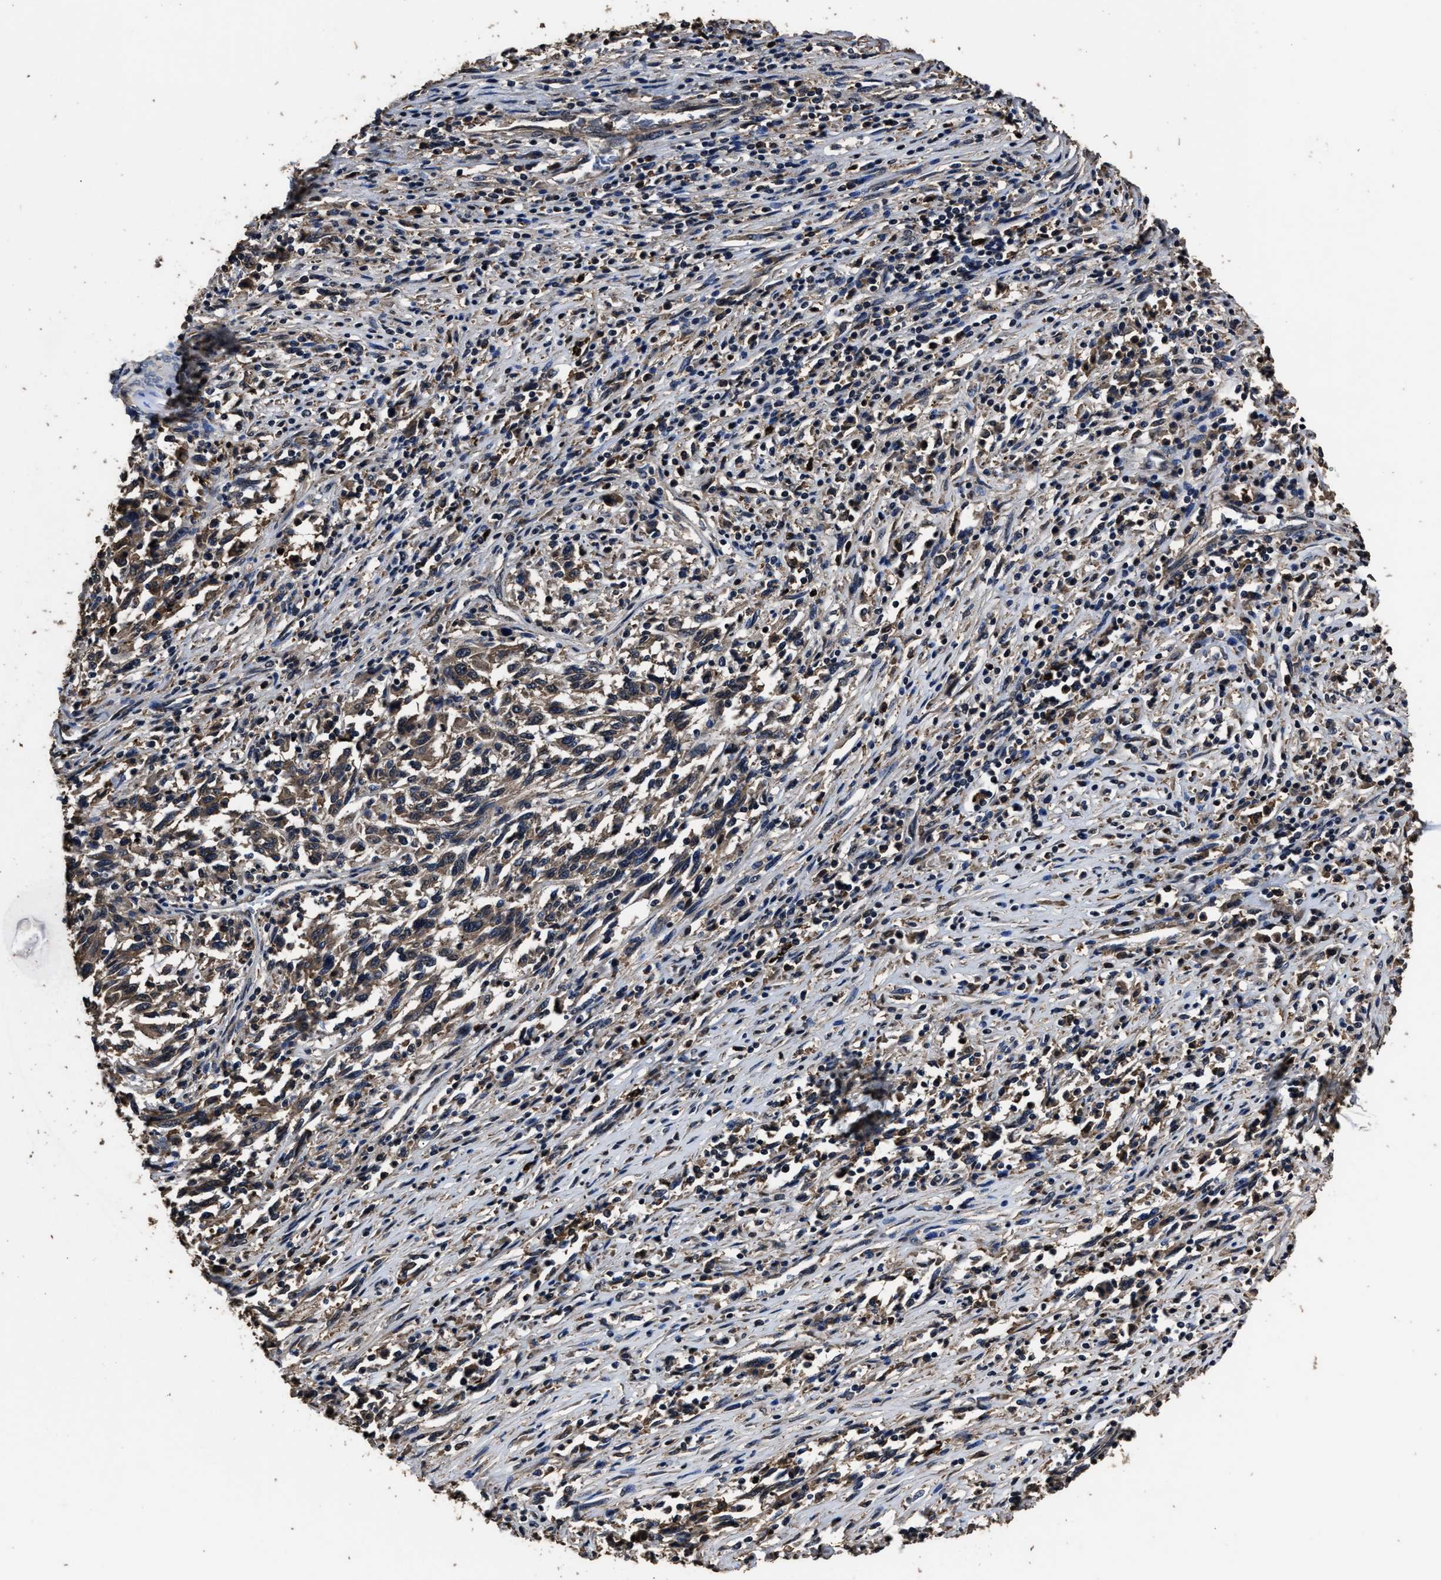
{"staining": {"intensity": "moderate", "quantity": ">75%", "location": "cytoplasmic/membranous"}, "tissue": "melanoma", "cell_type": "Tumor cells", "image_type": "cancer", "snomed": [{"axis": "morphology", "description": "Malignant melanoma, Metastatic site"}, {"axis": "topography", "description": "Lymph node"}], "caption": "Immunohistochemical staining of human melanoma displays medium levels of moderate cytoplasmic/membranous positivity in approximately >75% of tumor cells.", "gene": "RSBN1L", "patient": {"sex": "male", "age": 61}}